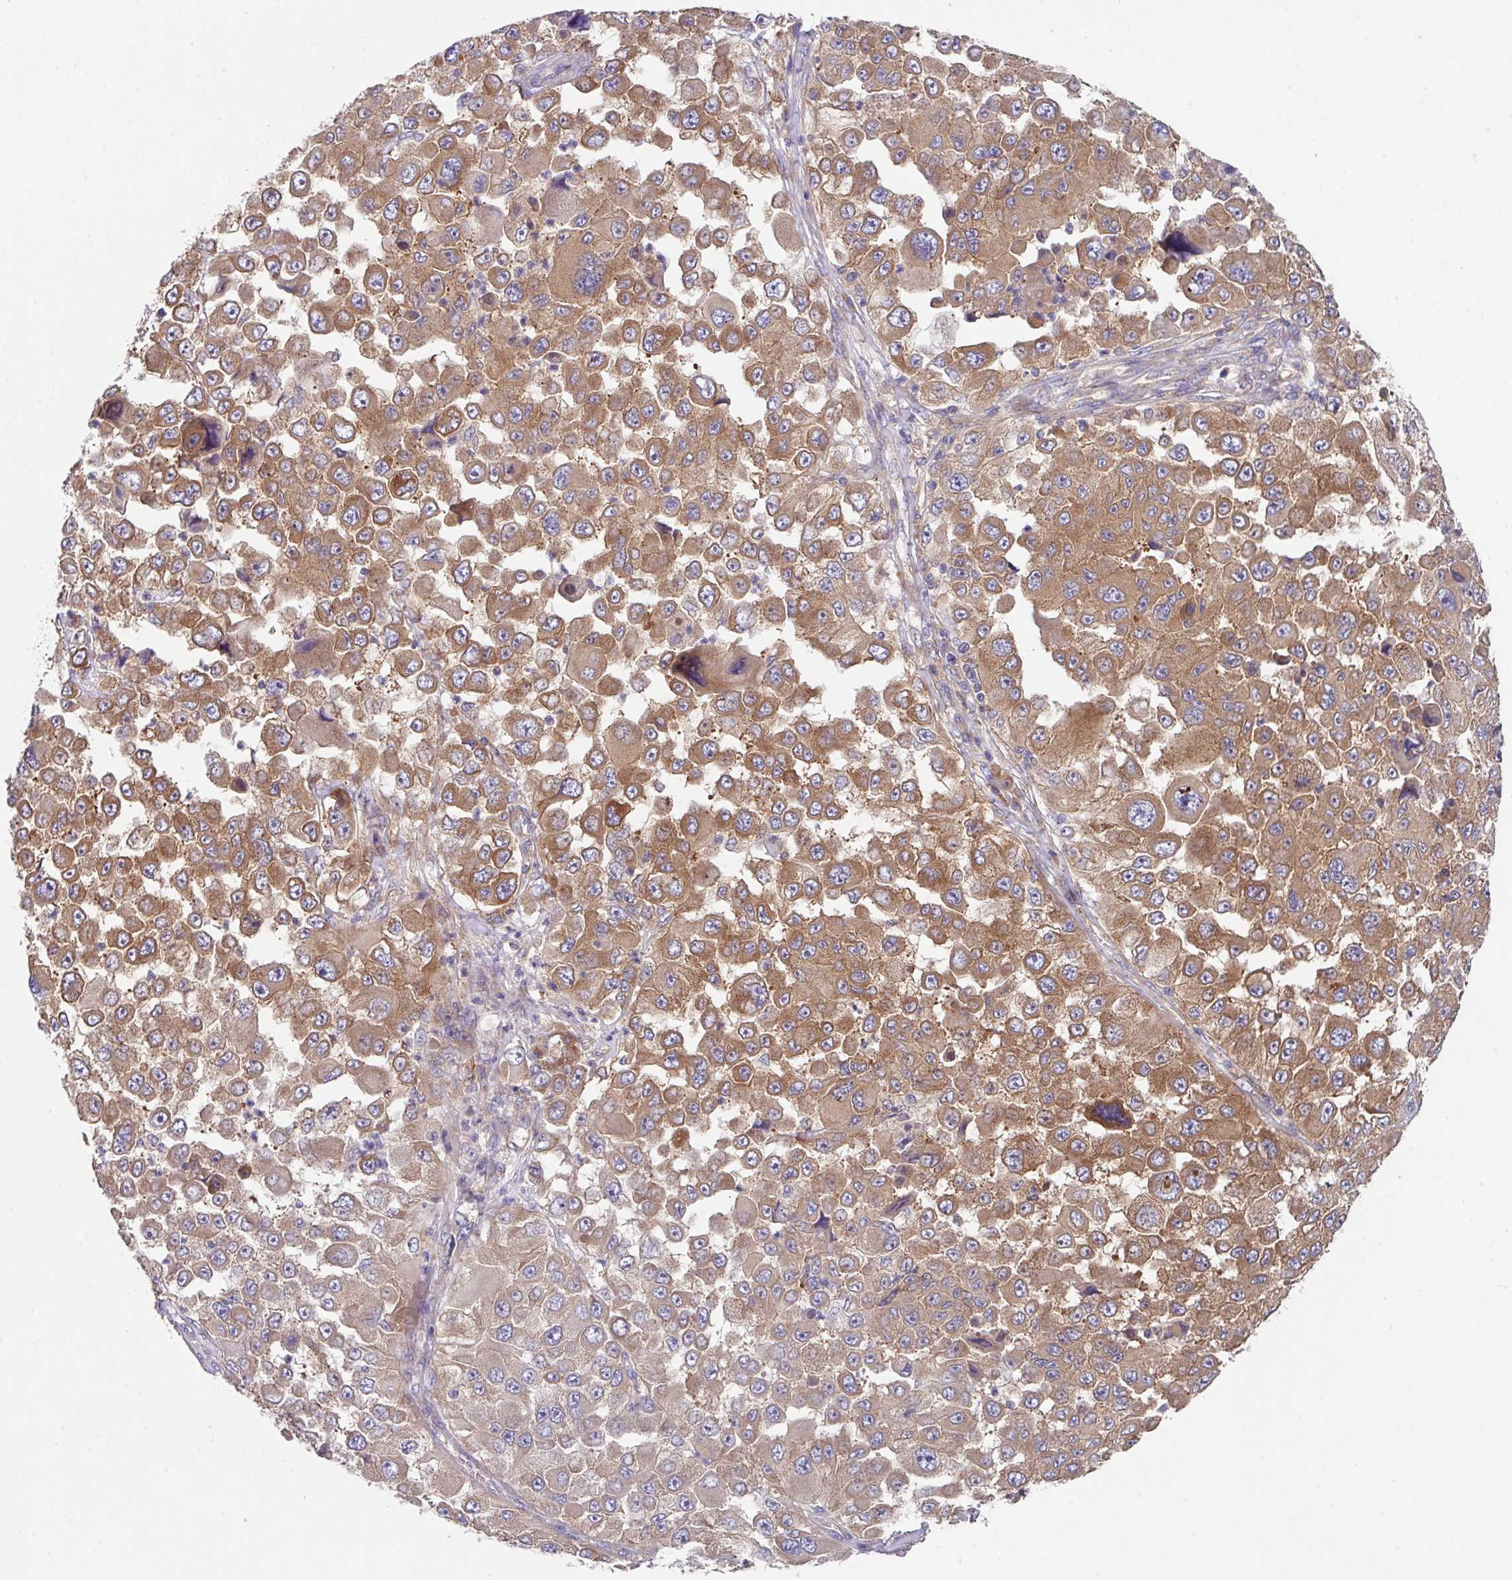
{"staining": {"intensity": "moderate", "quantity": ">75%", "location": "cytoplasmic/membranous"}, "tissue": "melanoma", "cell_type": "Tumor cells", "image_type": "cancer", "snomed": [{"axis": "morphology", "description": "Malignant melanoma, Metastatic site"}, {"axis": "topography", "description": "Lymph node"}], "caption": "Tumor cells exhibit medium levels of moderate cytoplasmic/membranous expression in about >75% of cells in human malignant melanoma (metastatic site). Nuclei are stained in blue.", "gene": "EIF4B", "patient": {"sex": "male", "age": 62}}